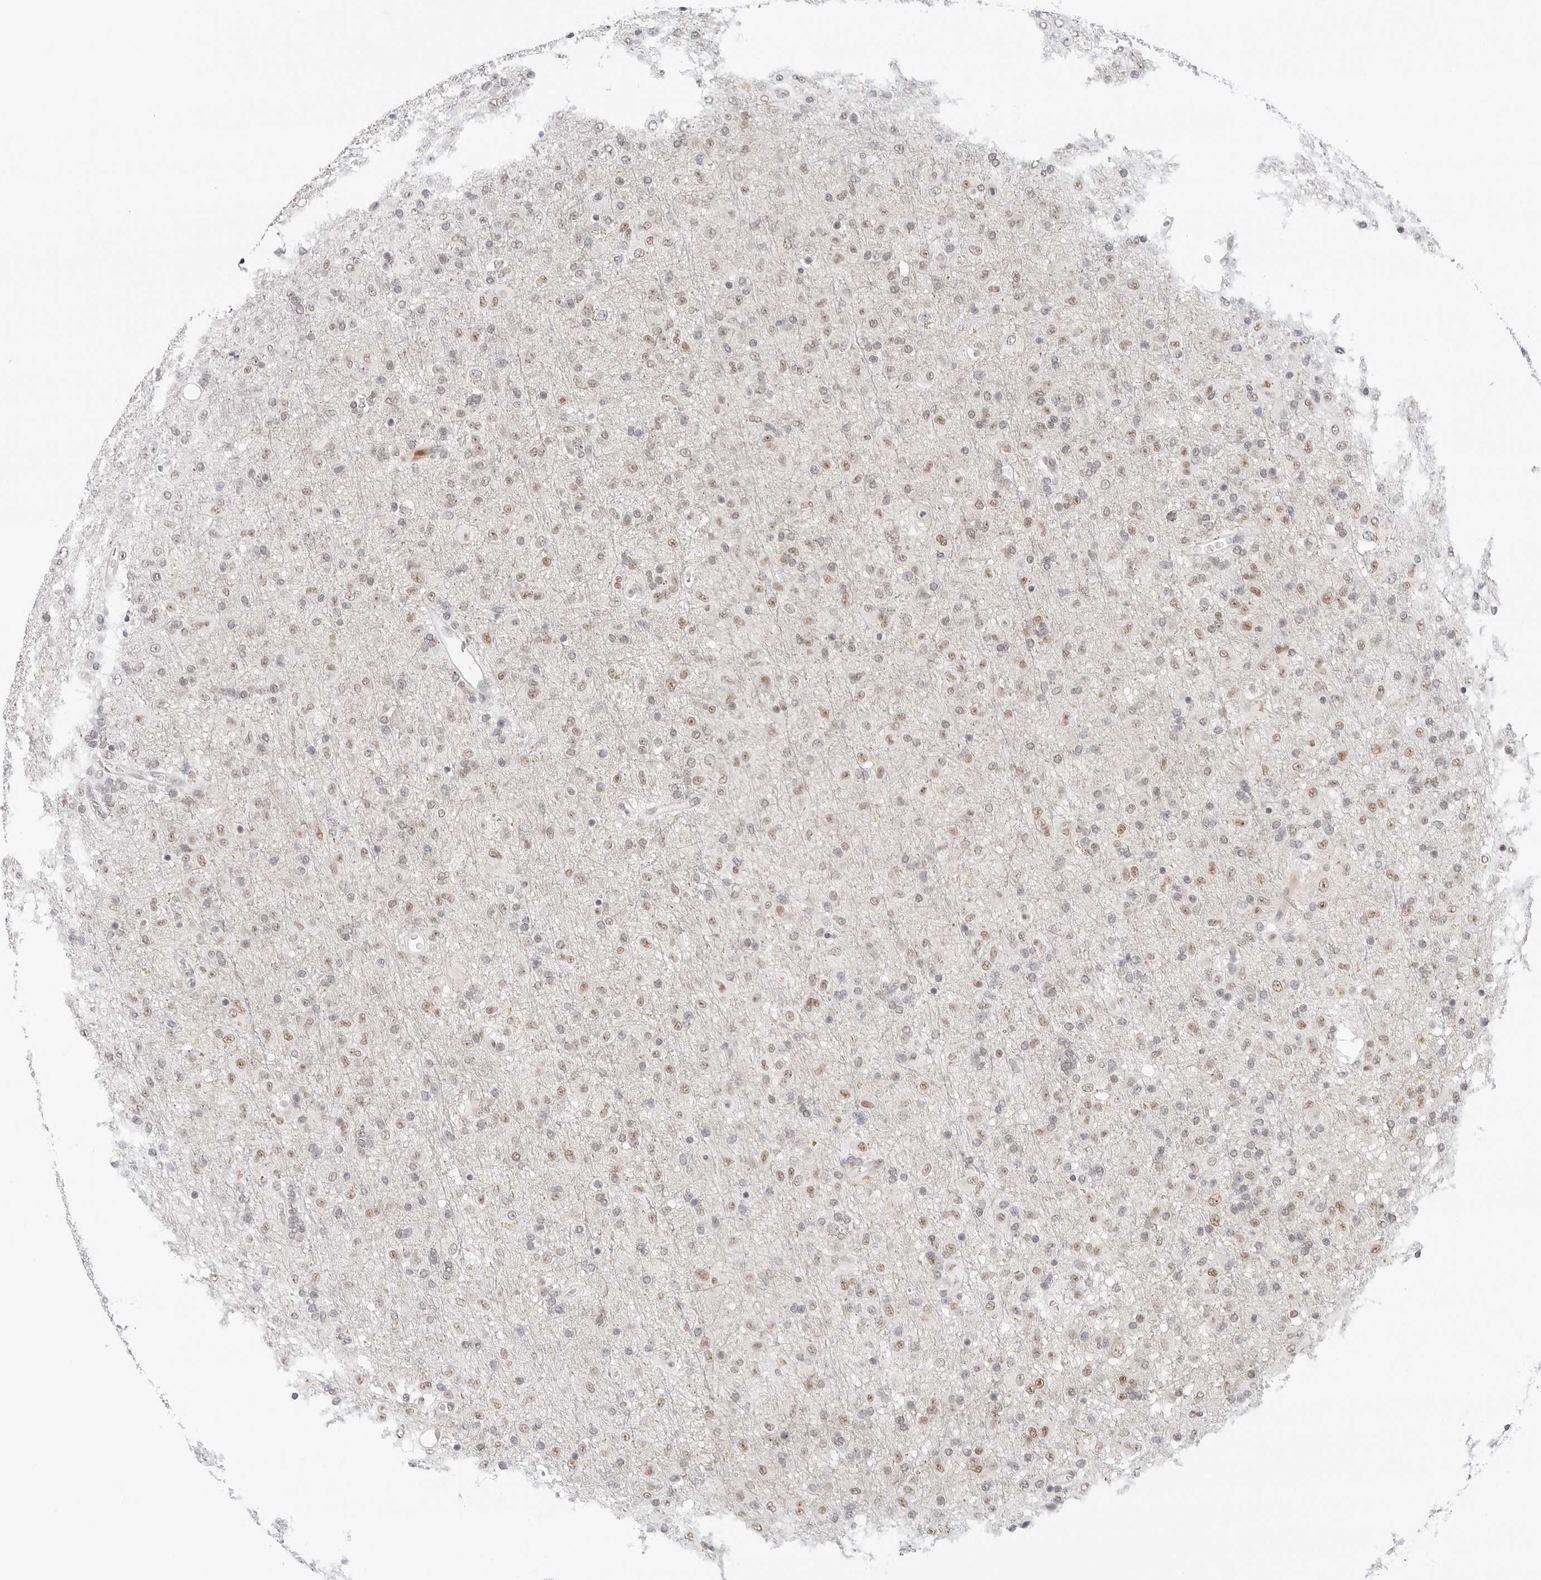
{"staining": {"intensity": "weak", "quantity": ">75%", "location": "nuclear"}, "tissue": "glioma", "cell_type": "Tumor cells", "image_type": "cancer", "snomed": [{"axis": "morphology", "description": "Glioma, malignant, Low grade"}, {"axis": "topography", "description": "Brain"}], "caption": "Glioma was stained to show a protein in brown. There is low levels of weak nuclear expression in about >75% of tumor cells. (DAB (3,3'-diaminobenzidine) IHC with brightfield microscopy, high magnification).", "gene": "TSEN2", "patient": {"sex": "male", "age": 65}}